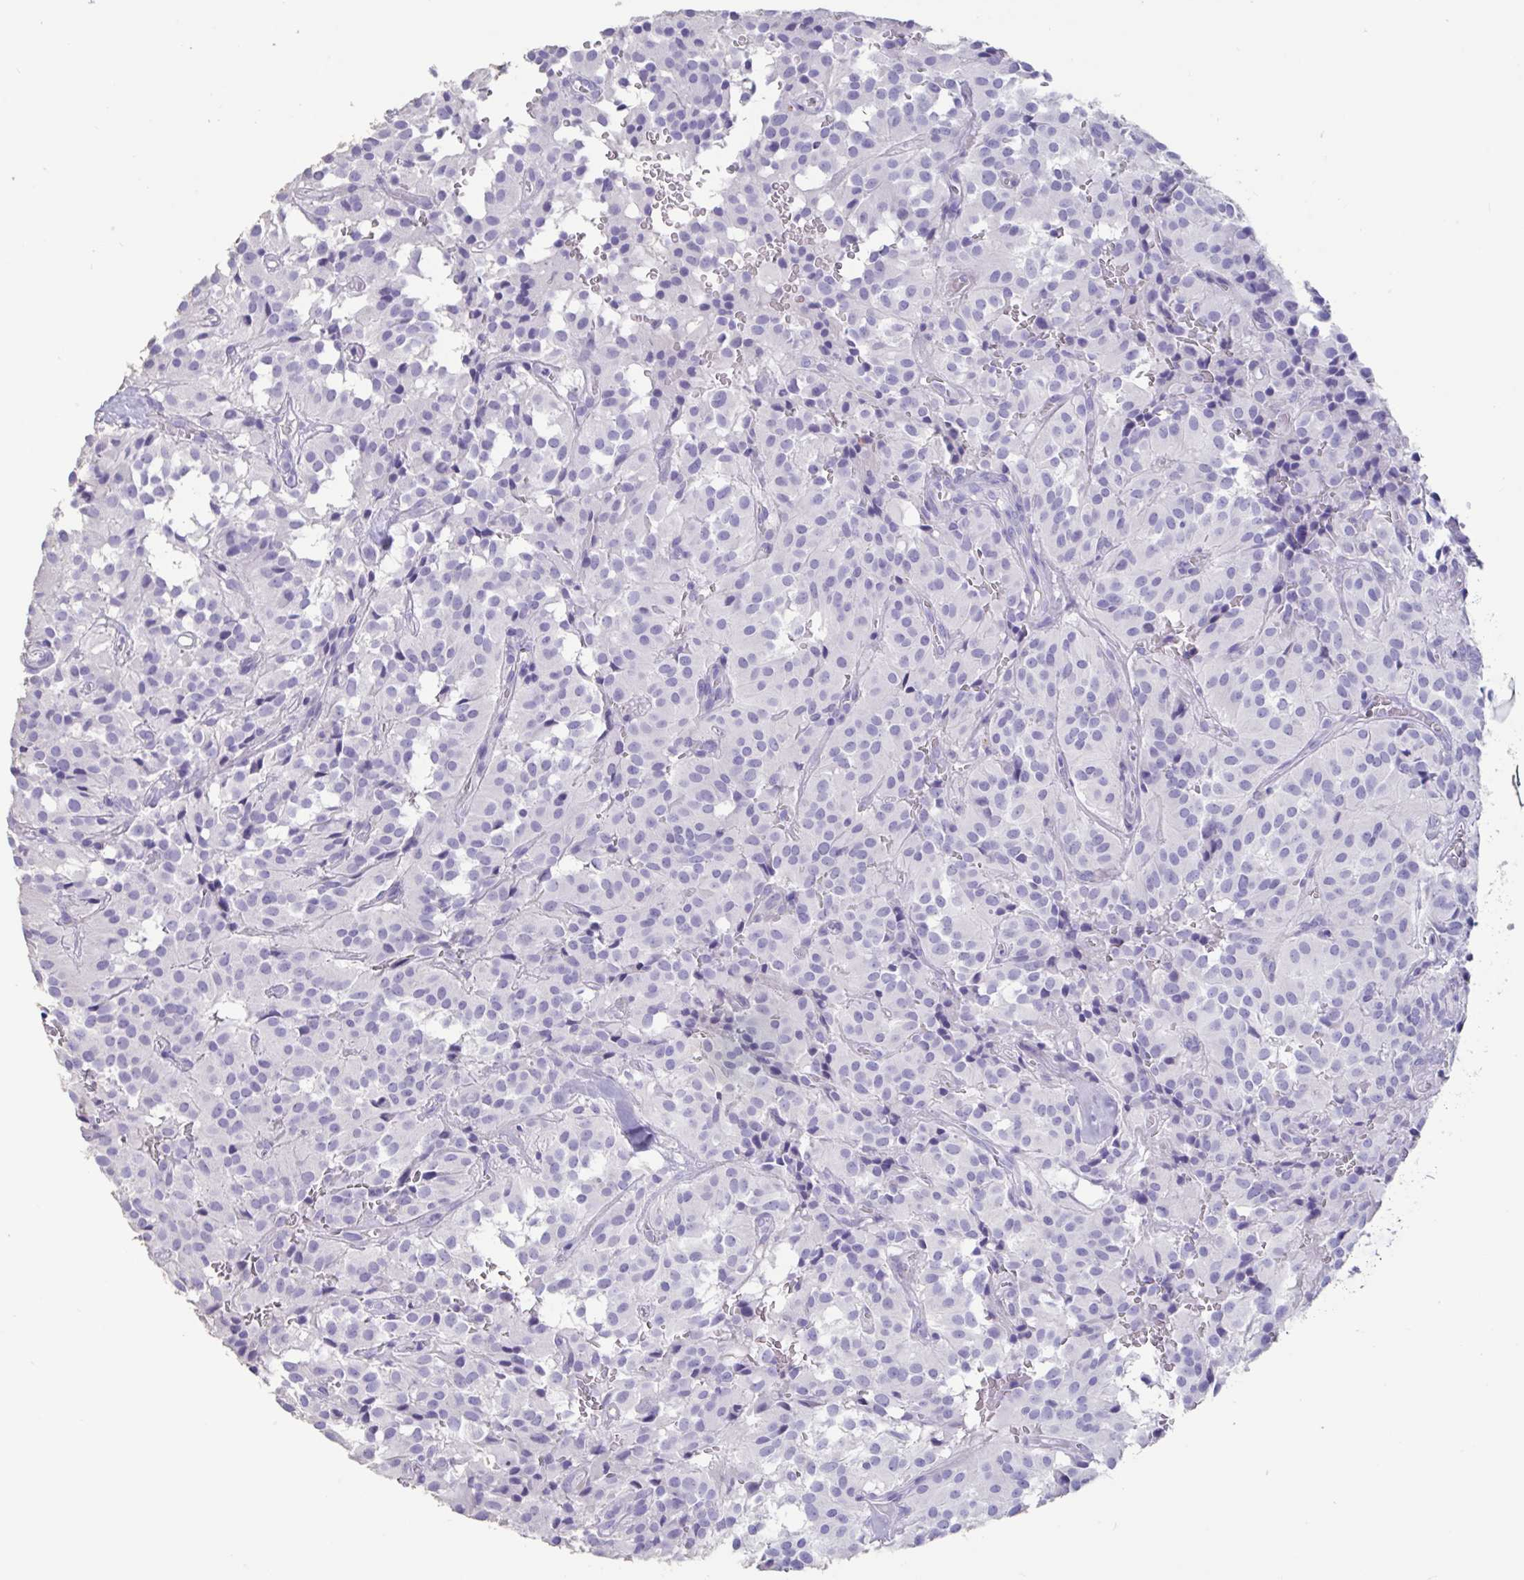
{"staining": {"intensity": "negative", "quantity": "none", "location": "none"}, "tissue": "glioma", "cell_type": "Tumor cells", "image_type": "cancer", "snomed": [{"axis": "morphology", "description": "Glioma, malignant, Low grade"}, {"axis": "topography", "description": "Brain"}], "caption": "Immunohistochemistry histopathology image of glioma stained for a protein (brown), which exhibits no staining in tumor cells. The staining was performed using DAB (3,3'-diaminobenzidine) to visualize the protein expression in brown, while the nuclei were stained in blue with hematoxylin (Magnification: 20x).", "gene": "TNNC1", "patient": {"sex": "male", "age": 42}}